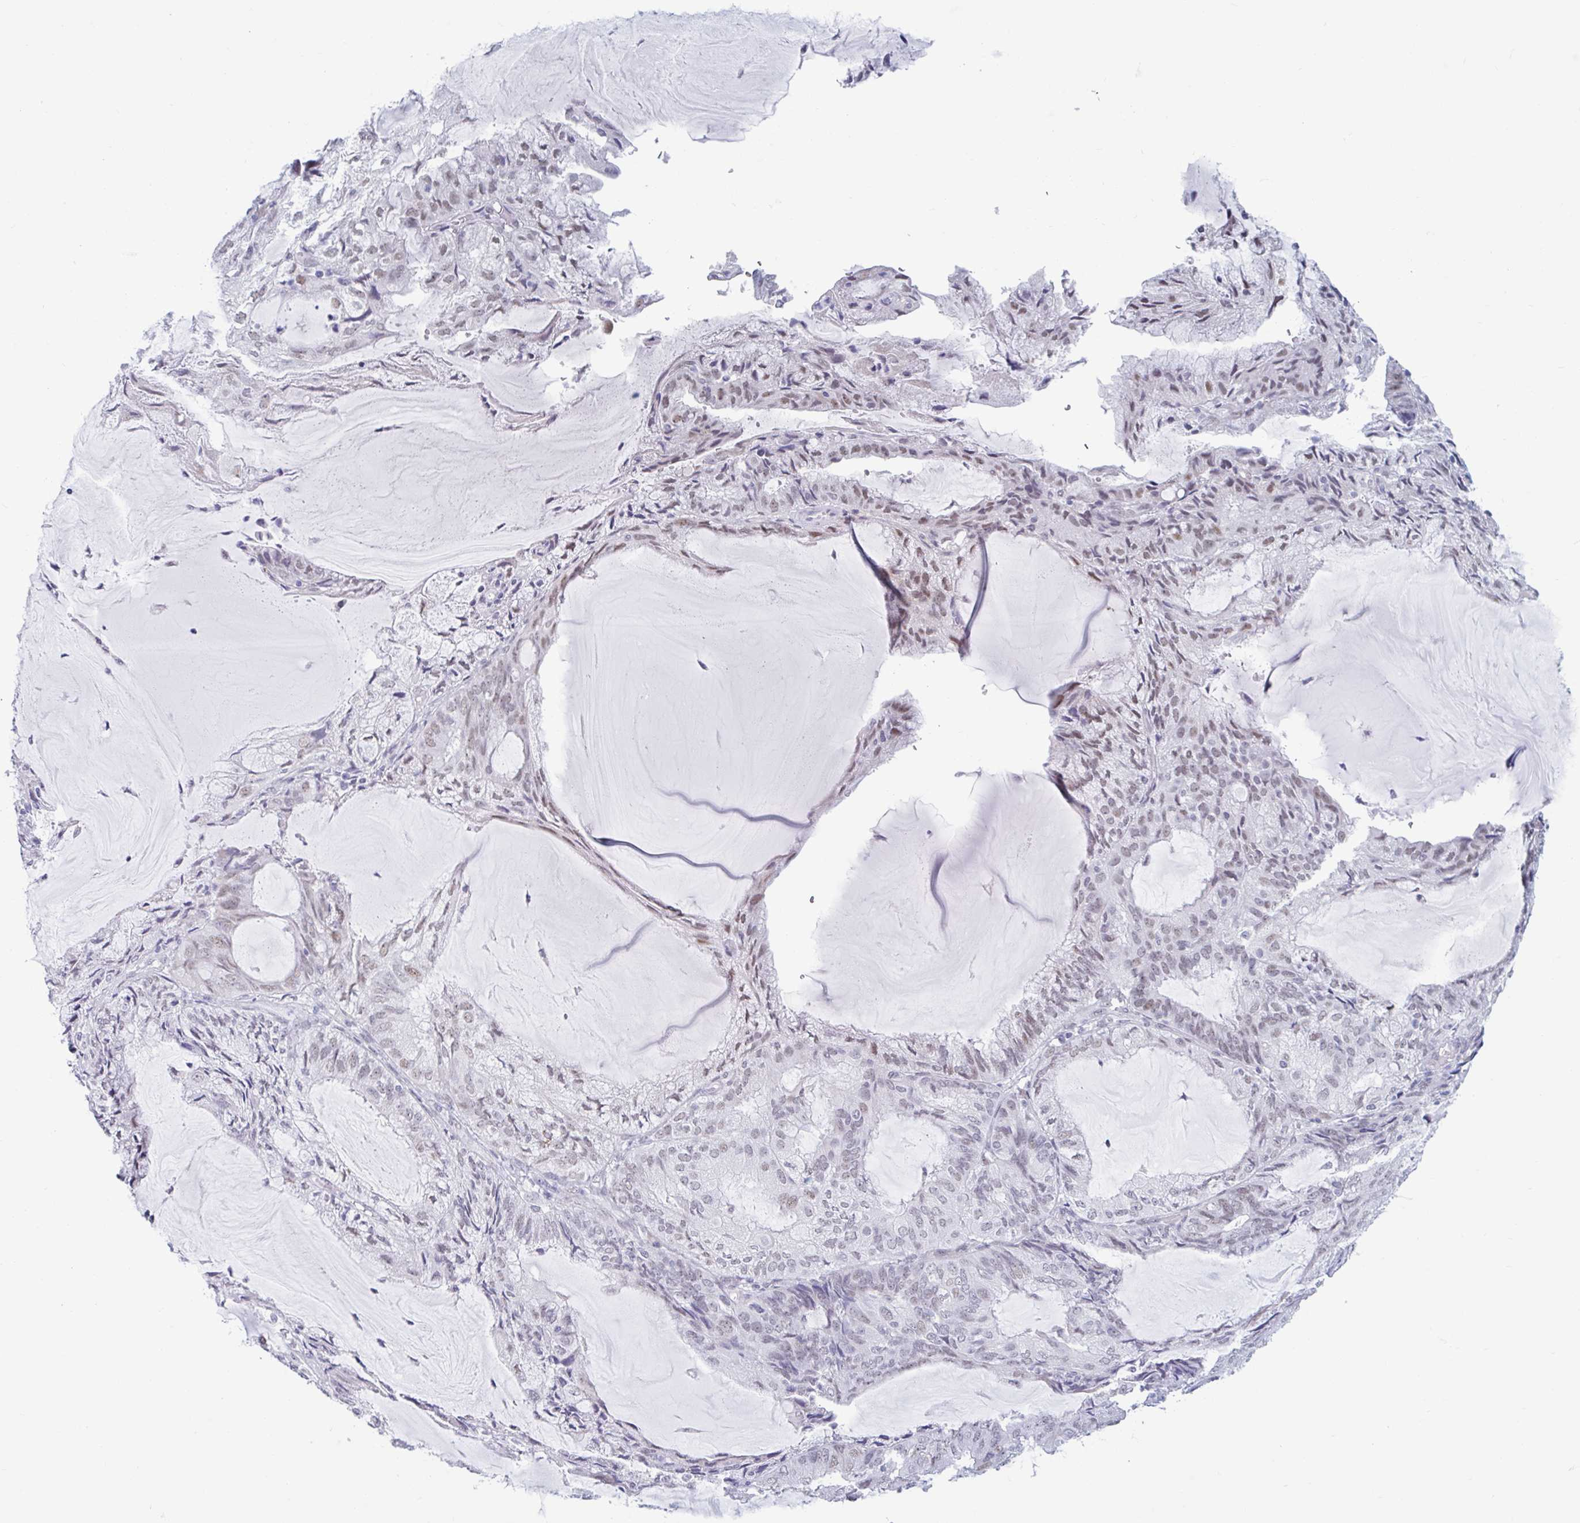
{"staining": {"intensity": "weak", "quantity": "25%-75%", "location": "nuclear"}, "tissue": "endometrial cancer", "cell_type": "Tumor cells", "image_type": "cancer", "snomed": [{"axis": "morphology", "description": "Adenocarcinoma, NOS"}, {"axis": "topography", "description": "Endometrium"}], "caption": "IHC of human endometrial cancer (adenocarcinoma) displays low levels of weak nuclear staining in approximately 25%-75% of tumor cells. The staining was performed using DAB (3,3'-diaminobenzidine), with brown indicating positive protein expression. Nuclei are stained blue with hematoxylin.", "gene": "MSMB", "patient": {"sex": "female", "age": 81}}